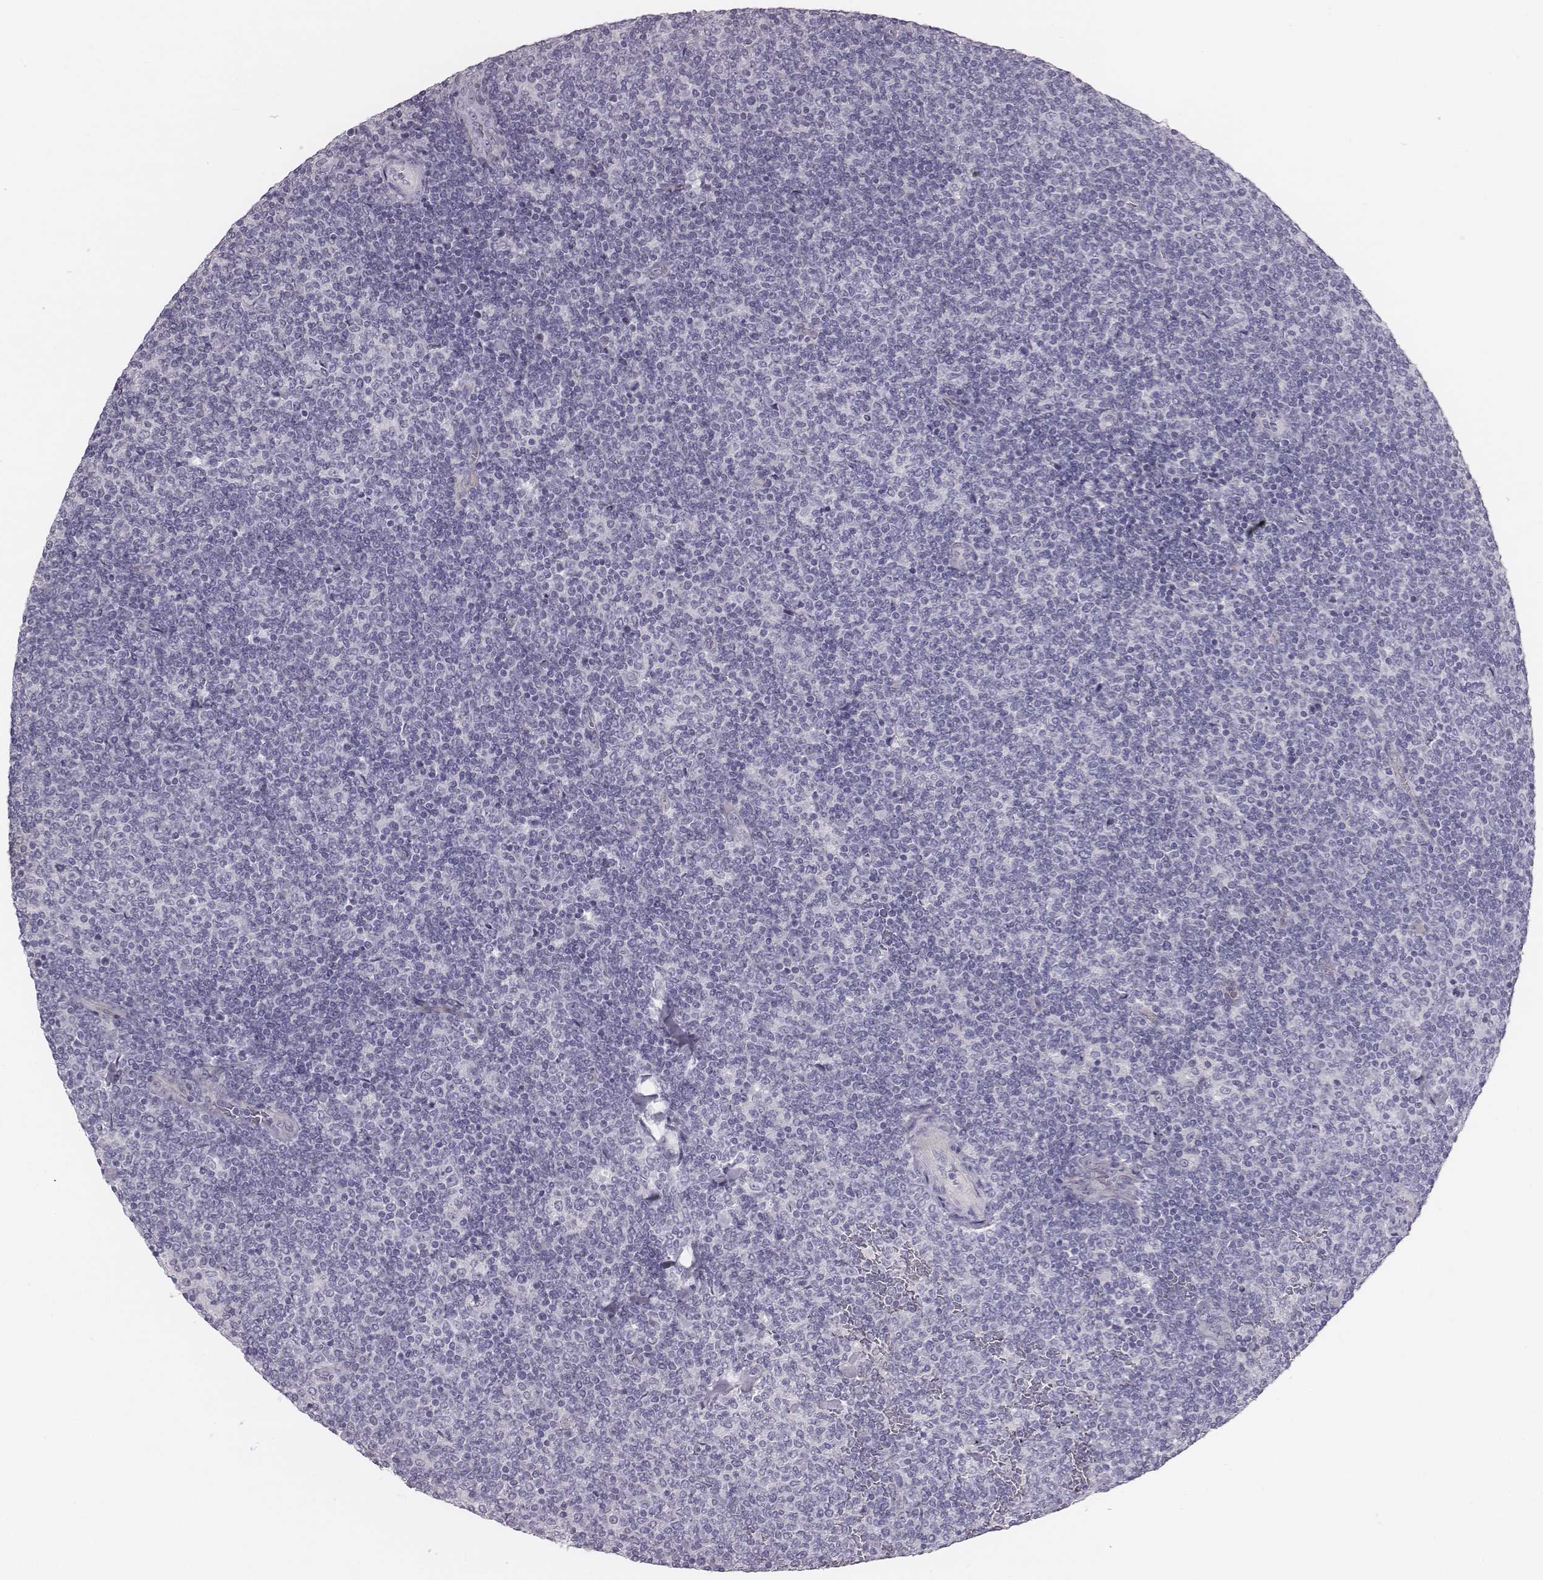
{"staining": {"intensity": "negative", "quantity": "none", "location": "none"}, "tissue": "lymphoma", "cell_type": "Tumor cells", "image_type": "cancer", "snomed": [{"axis": "morphology", "description": "Malignant lymphoma, non-Hodgkin's type, Low grade"}, {"axis": "topography", "description": "Lymph node"}], "caption": "Immunohistochemical staining of human lymphoma shows no significant positivity in tumor cells. (Brightfield microscopy of DAB immunohistochemistry (IHC) at high magnification).", "gene": "CACNG4", "patient": {"sex": "male", "age": 52}}